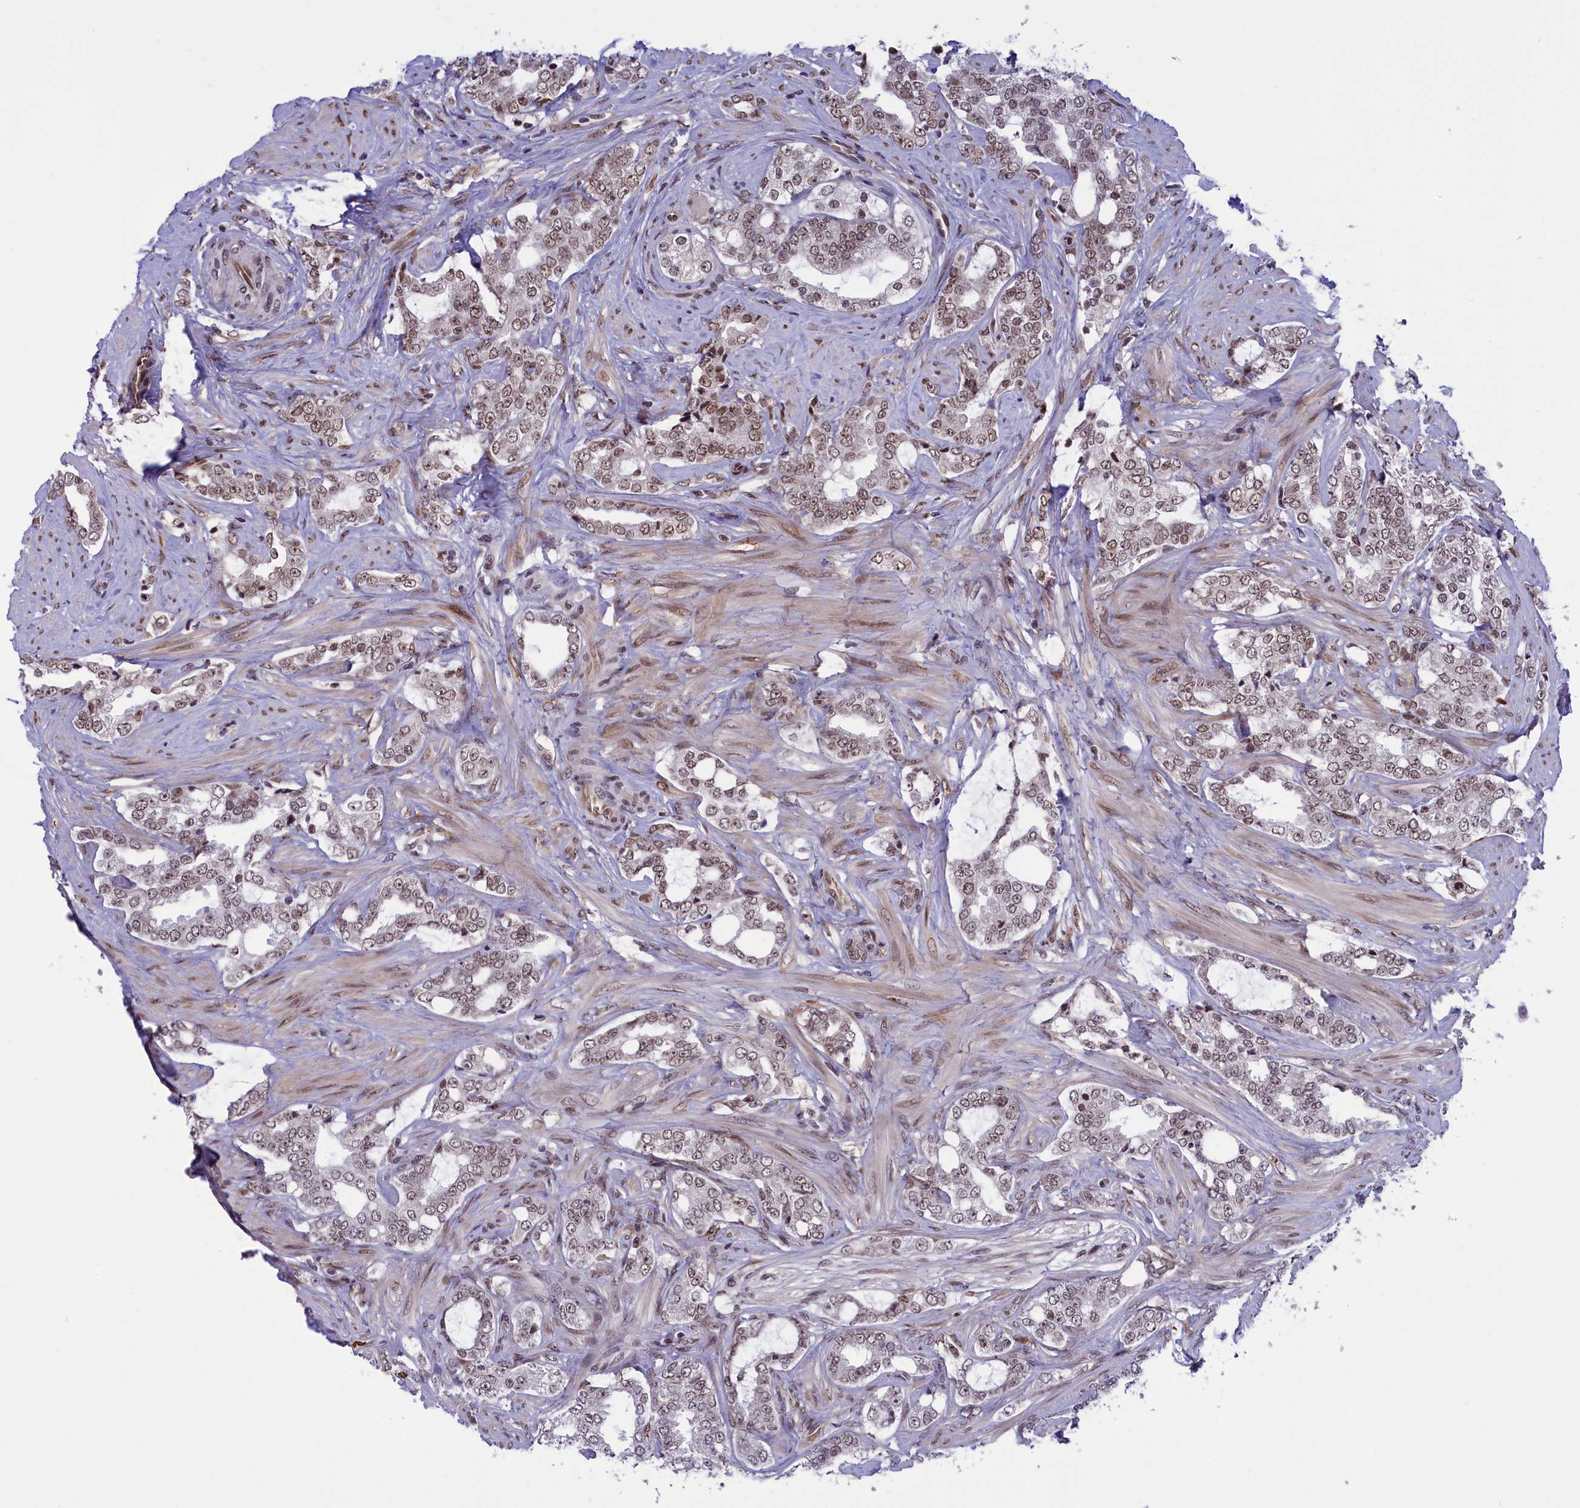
{"staining": {"intensity": "weak", "quantity": ">75%", "location": "nuclear"}, "tissue": "prostate cancer", "cell_type": "Tumor cells", "image_type": "cancer", "snomed": [{"axis": "morphology", "description": "Adenocarcinoma, High grade"}, {"axis": "topography", "description": "Prostate"}], "caption": "Immunohistochemical staining of prostate adenocarcinoma (high-grade) shows weak nuclear protein positivity in approximately >75% of tumor cells.", "gene": "MPHOSPH8", "patient": {"sex": "male", "age": 64}}